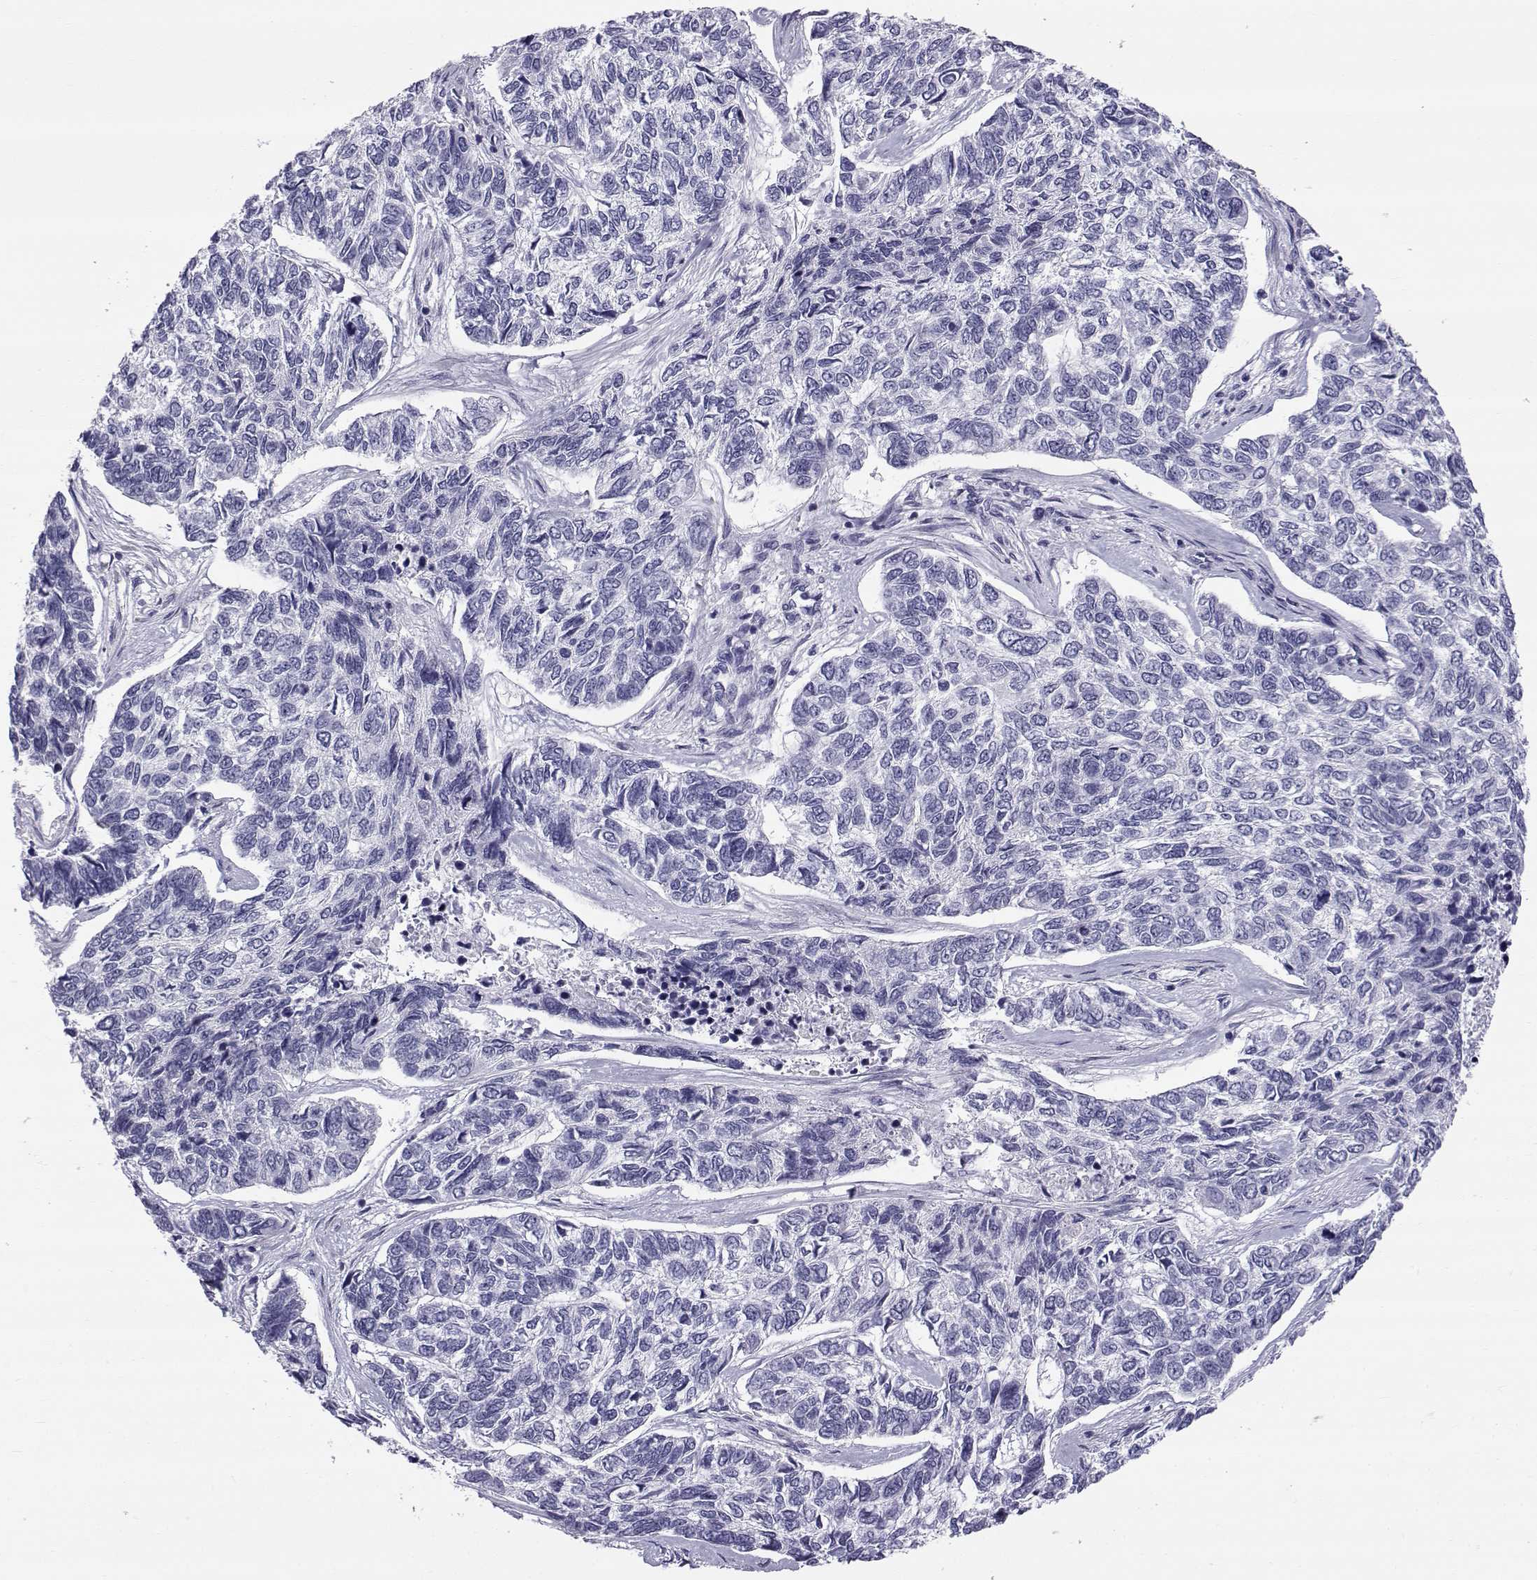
{"staining": {"intensity": "negative", "quantity": "none", "location": "none"}, "tissue": "skin cancer", "cell_type": "Tumor cells", "image_type": "cancer", "snomed": [{"axis": "morphology", "description": "Basal cell carcinoma"}, {"axis": "topography", "description": "Skin"}], "caption": "This is an immunohistochemistry (IHC) histopathology image of skin cancer (basal cell carcinoma). There is no expression in tumor cells.", "gene": "RNASE12", "patient": {"sex": "female", "age": 65}}